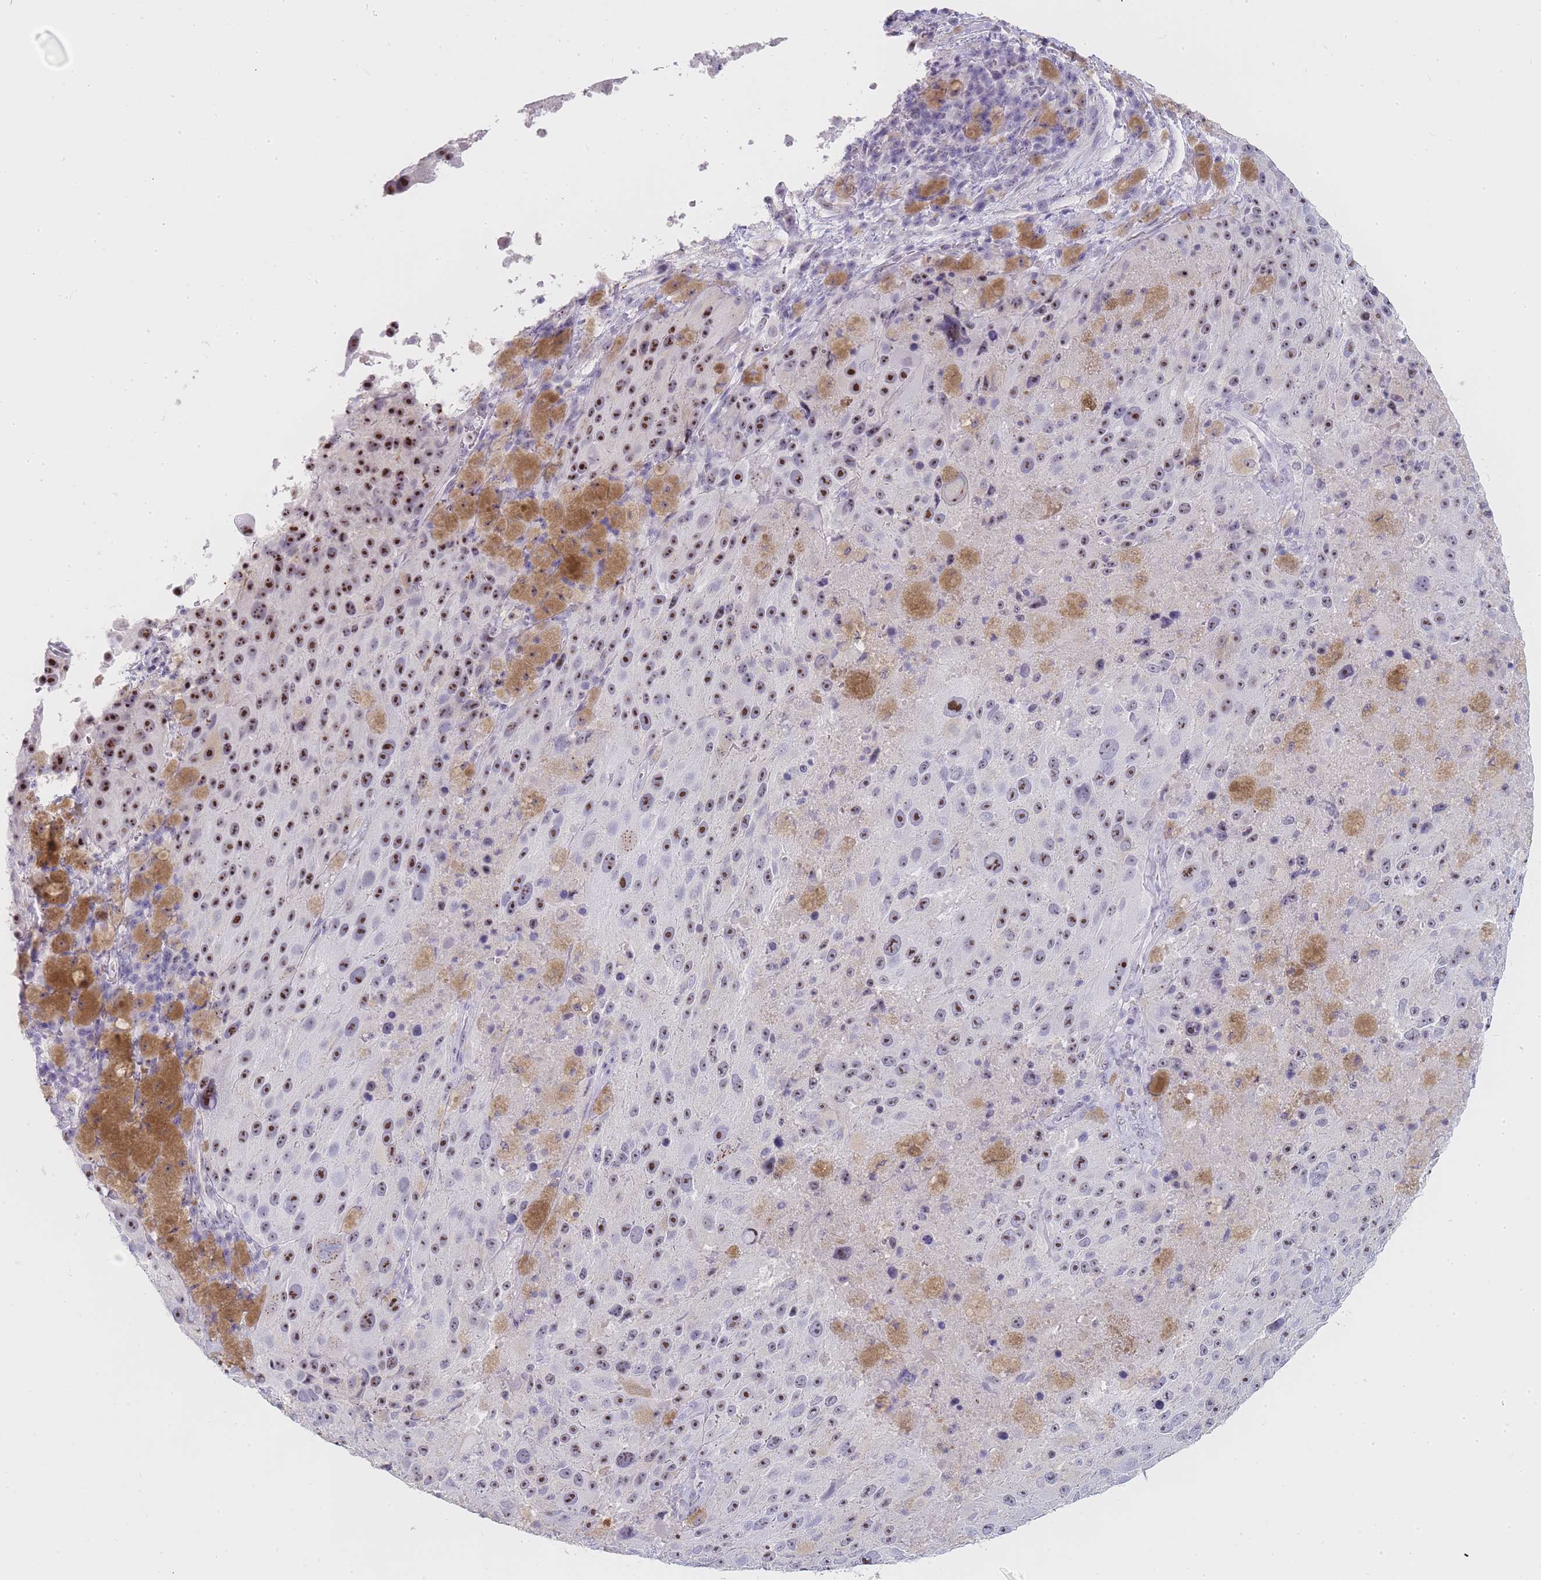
{"staining": {"intensity": "moderate", "quantity": ">75%", "location": "nuclear"}, "tissue": "melanoma", "cell_type": "Tumor cells", "image_type": "cancer", "snomed": [{"axis": "morphology", "description": "Malignant melanoma, Metastatic site"}, {"axis": "topography", "description": "Lymph node"}], "caption": "This is a photomicrograph of immunohistochemistry staining of melanoma, which shows moderate expression in the nuclear of tumor cells.", "gene": "NOP14", "patient": {"sex": "male", "age": 62}}